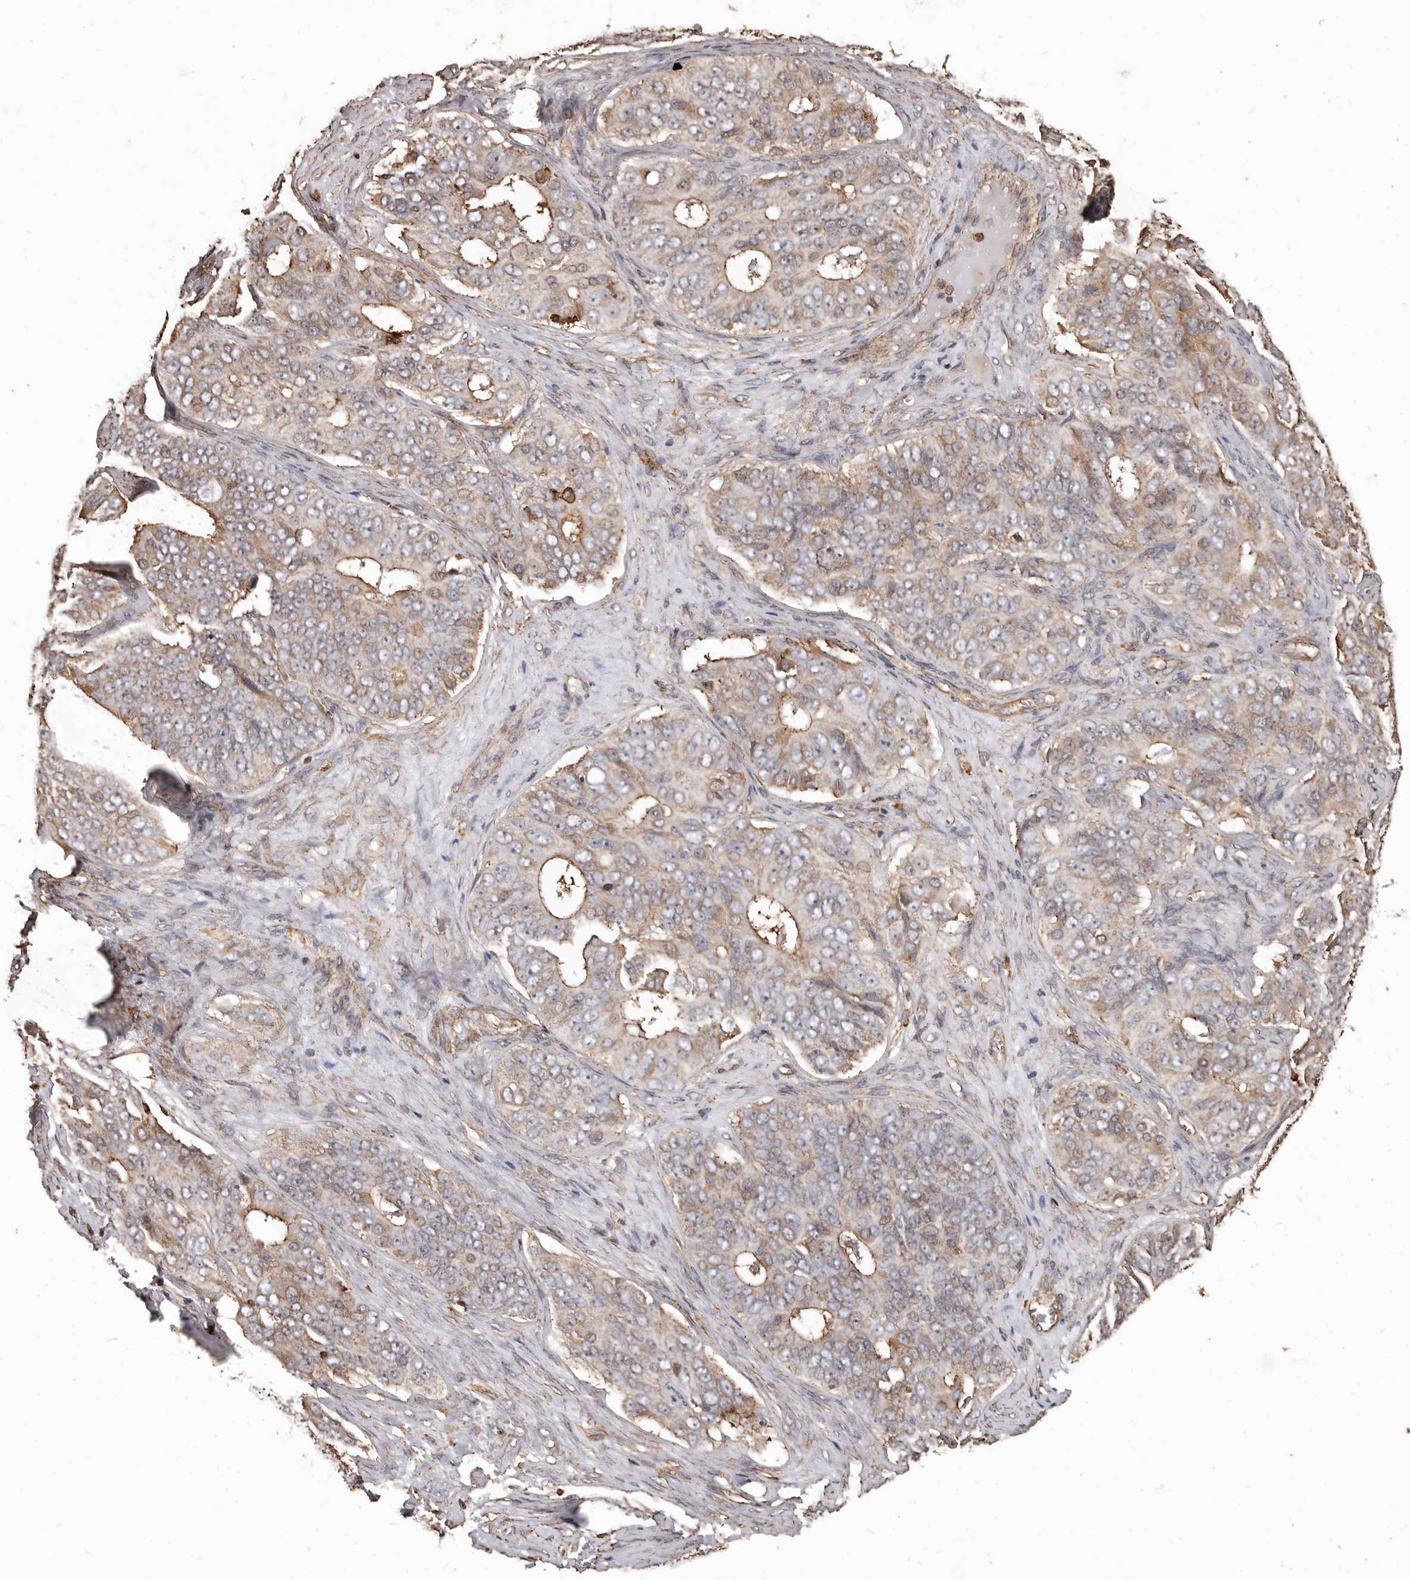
{"staining": {"intensity": "weak", "quantity": "25%-75%", "location": "cytoplasmic/membranous"}, "tissue": "ovarian cancer", "cell_type": "Tumor cells", "image_type": "cancer", "snomed": [{"axis": "morphology", "description": "Carcinoma, endometroid"}, {"axis": "topography", "description": "Ovary"}], "caption": "Immunohistochemistry staining of ovarian cancer (endometroid carcinoma), which displays low levels of weak cytoplasmic/membranous expression in about 25%-75% of tumor cells indicating weak cytoplasmic/membranous protein expression. The staining was performed using DAB (3,3'-diaminobenzidine) (brown) for protein detection and nuclei were counterstained in hematoxylin (blue).", "gene": "GSK3A", "patient": {"sex": "female", "age": 51}}